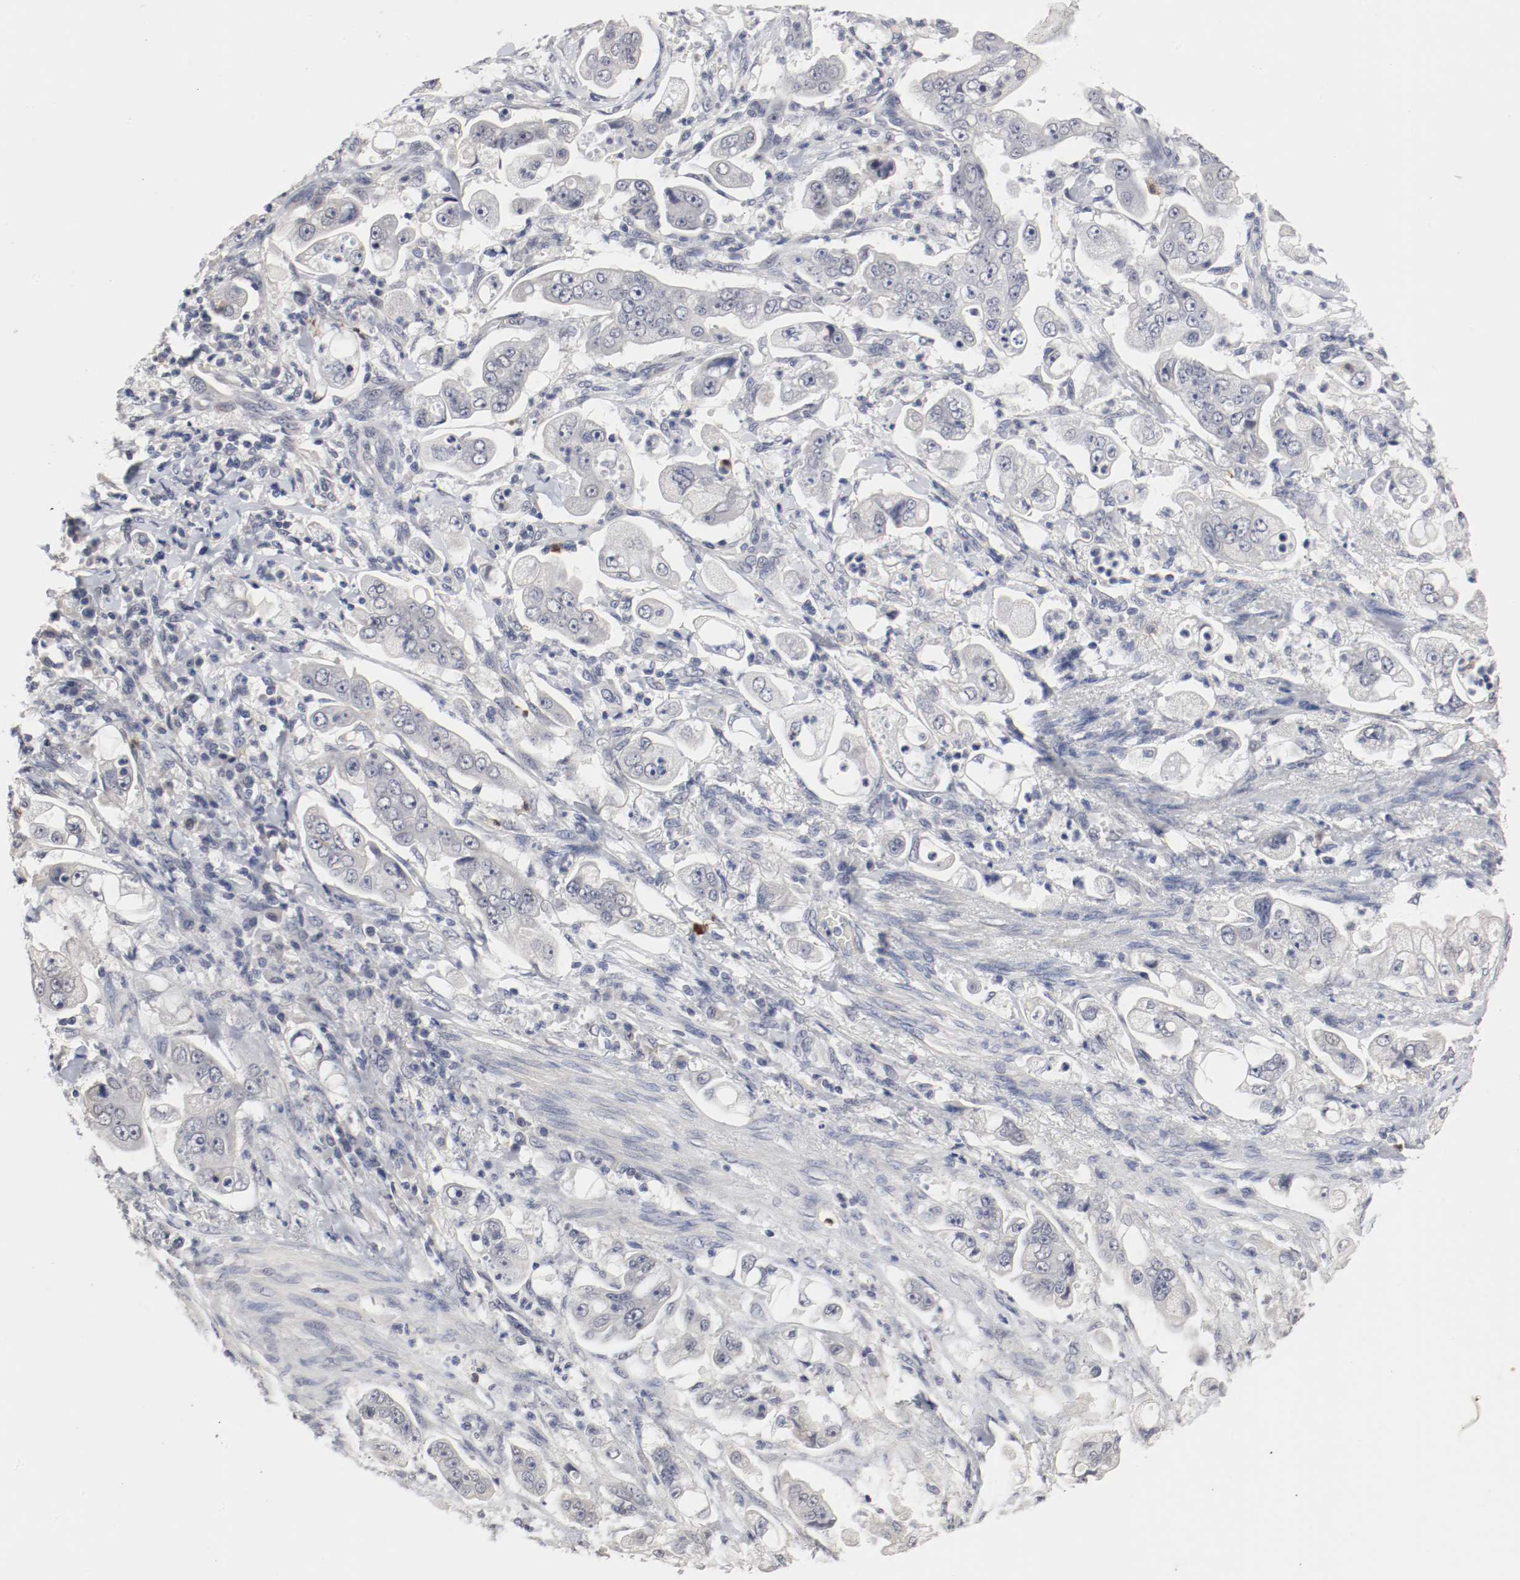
{"staining": {"intensity": "negative", "quantity": "none", "location": "none"}, "tissue": "stomach cancer", "cell_type": "Tumor cells", "image_type": "cancer", "snomed": [{"axis": "morphology", "description": "Adenocarcinoma, NOS"}, {"axis": "topography", "description": "Stomach"}], "caption": "Immunohistochemical staining of human stomach adenocarcinoma exhibits no significant positivity in tumor cells.", "gene": "CEBPE", "patient": {"sex": "male", "age": 62}}